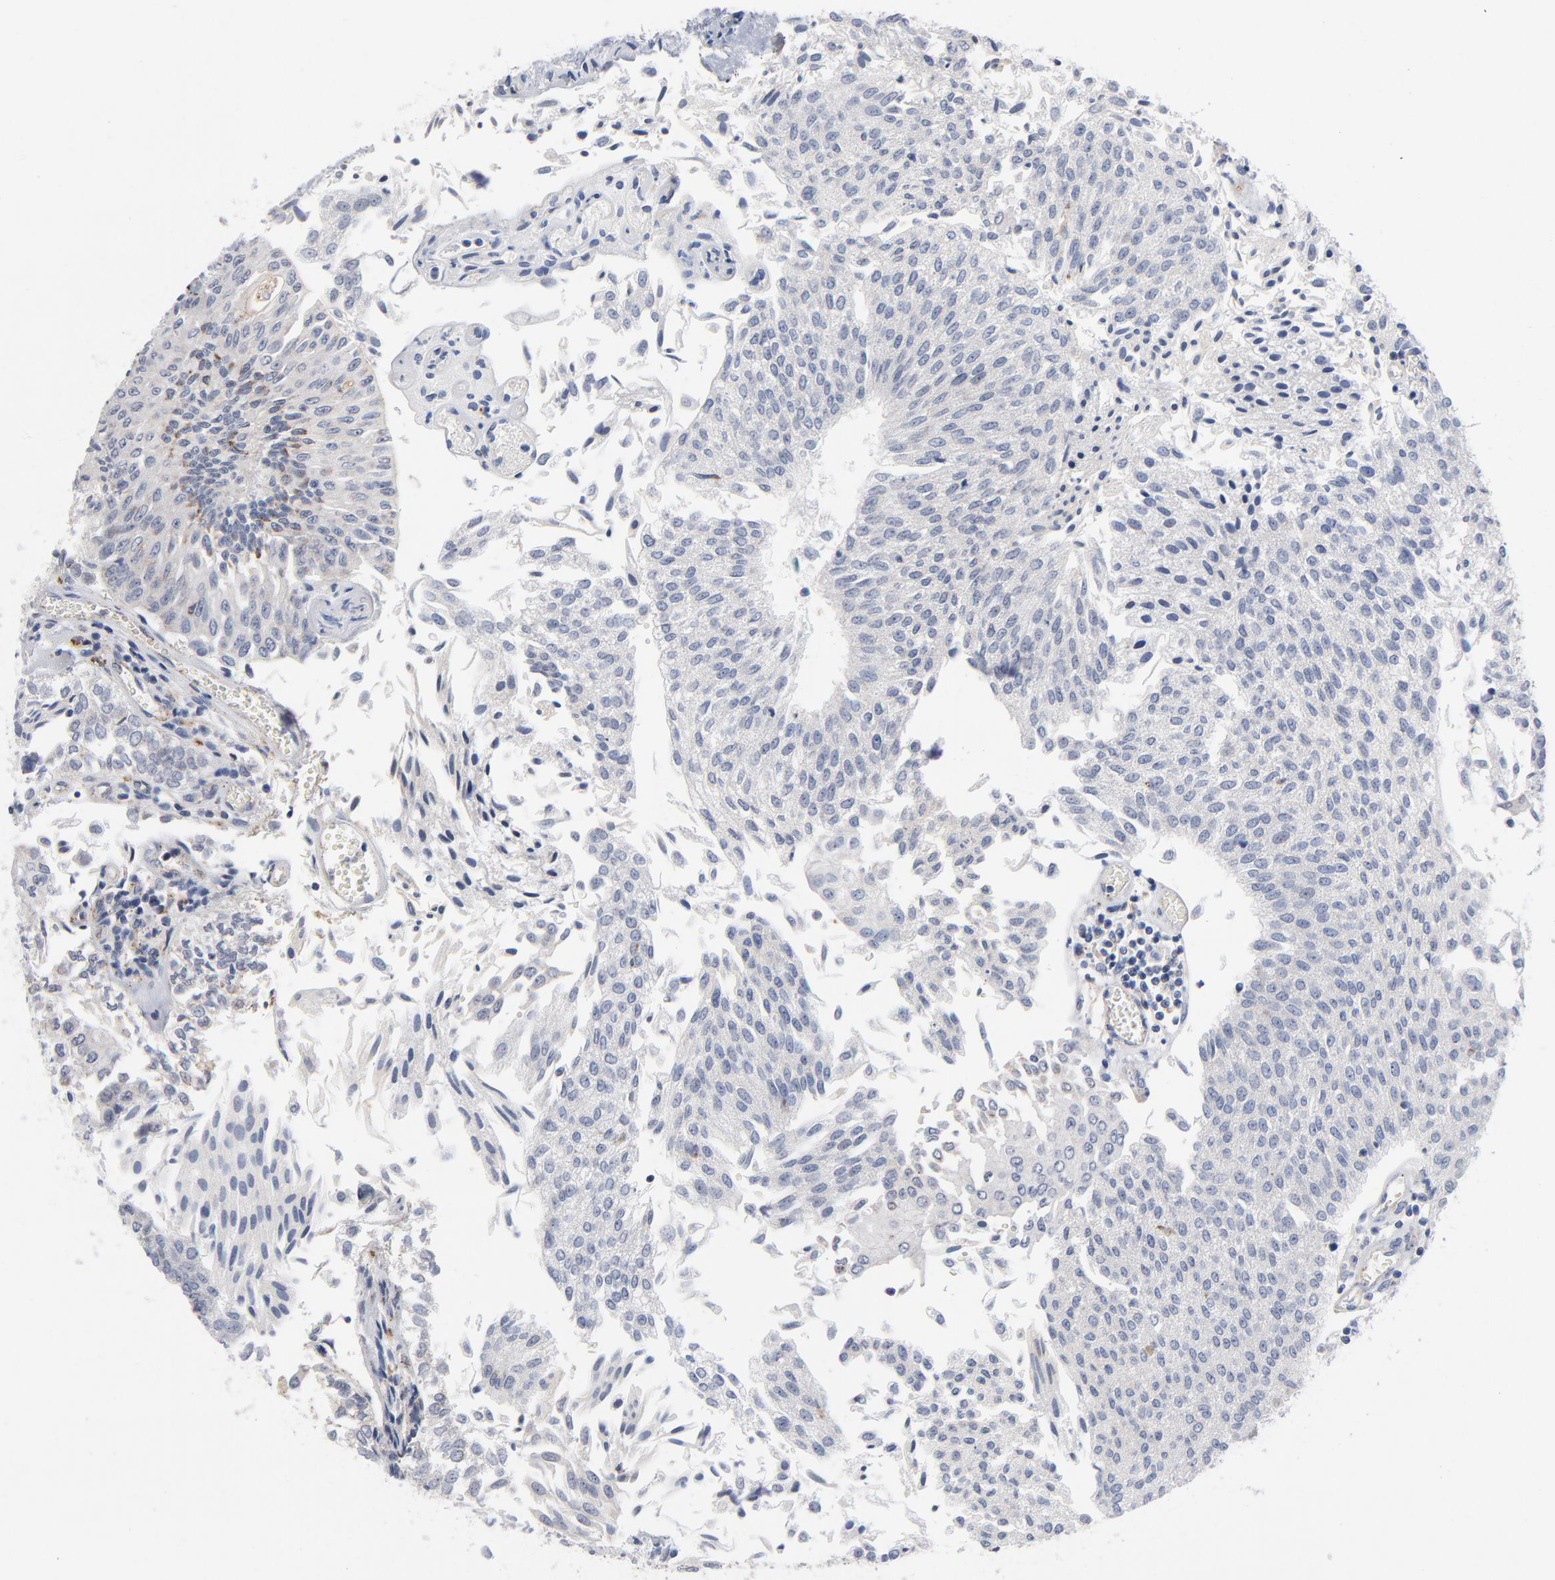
{"staining": {"intensity": "negative", "quantity": "none", "location": "none"}, "tissue": "urothelial cancer", "cell_type": "Tumor cells", "image_type": "cancer", "snomed": [{"axis": "morphology", "description": "Urothelial carcinoma, Low grade"}, {"axis": "topography", "description": "Urinary bladder"}], "caption": "Tumor cells are negative for protein expression in human urothelial cancer.", "gene": "AKT2", "patient": {"sex": "male", "age": 86}}